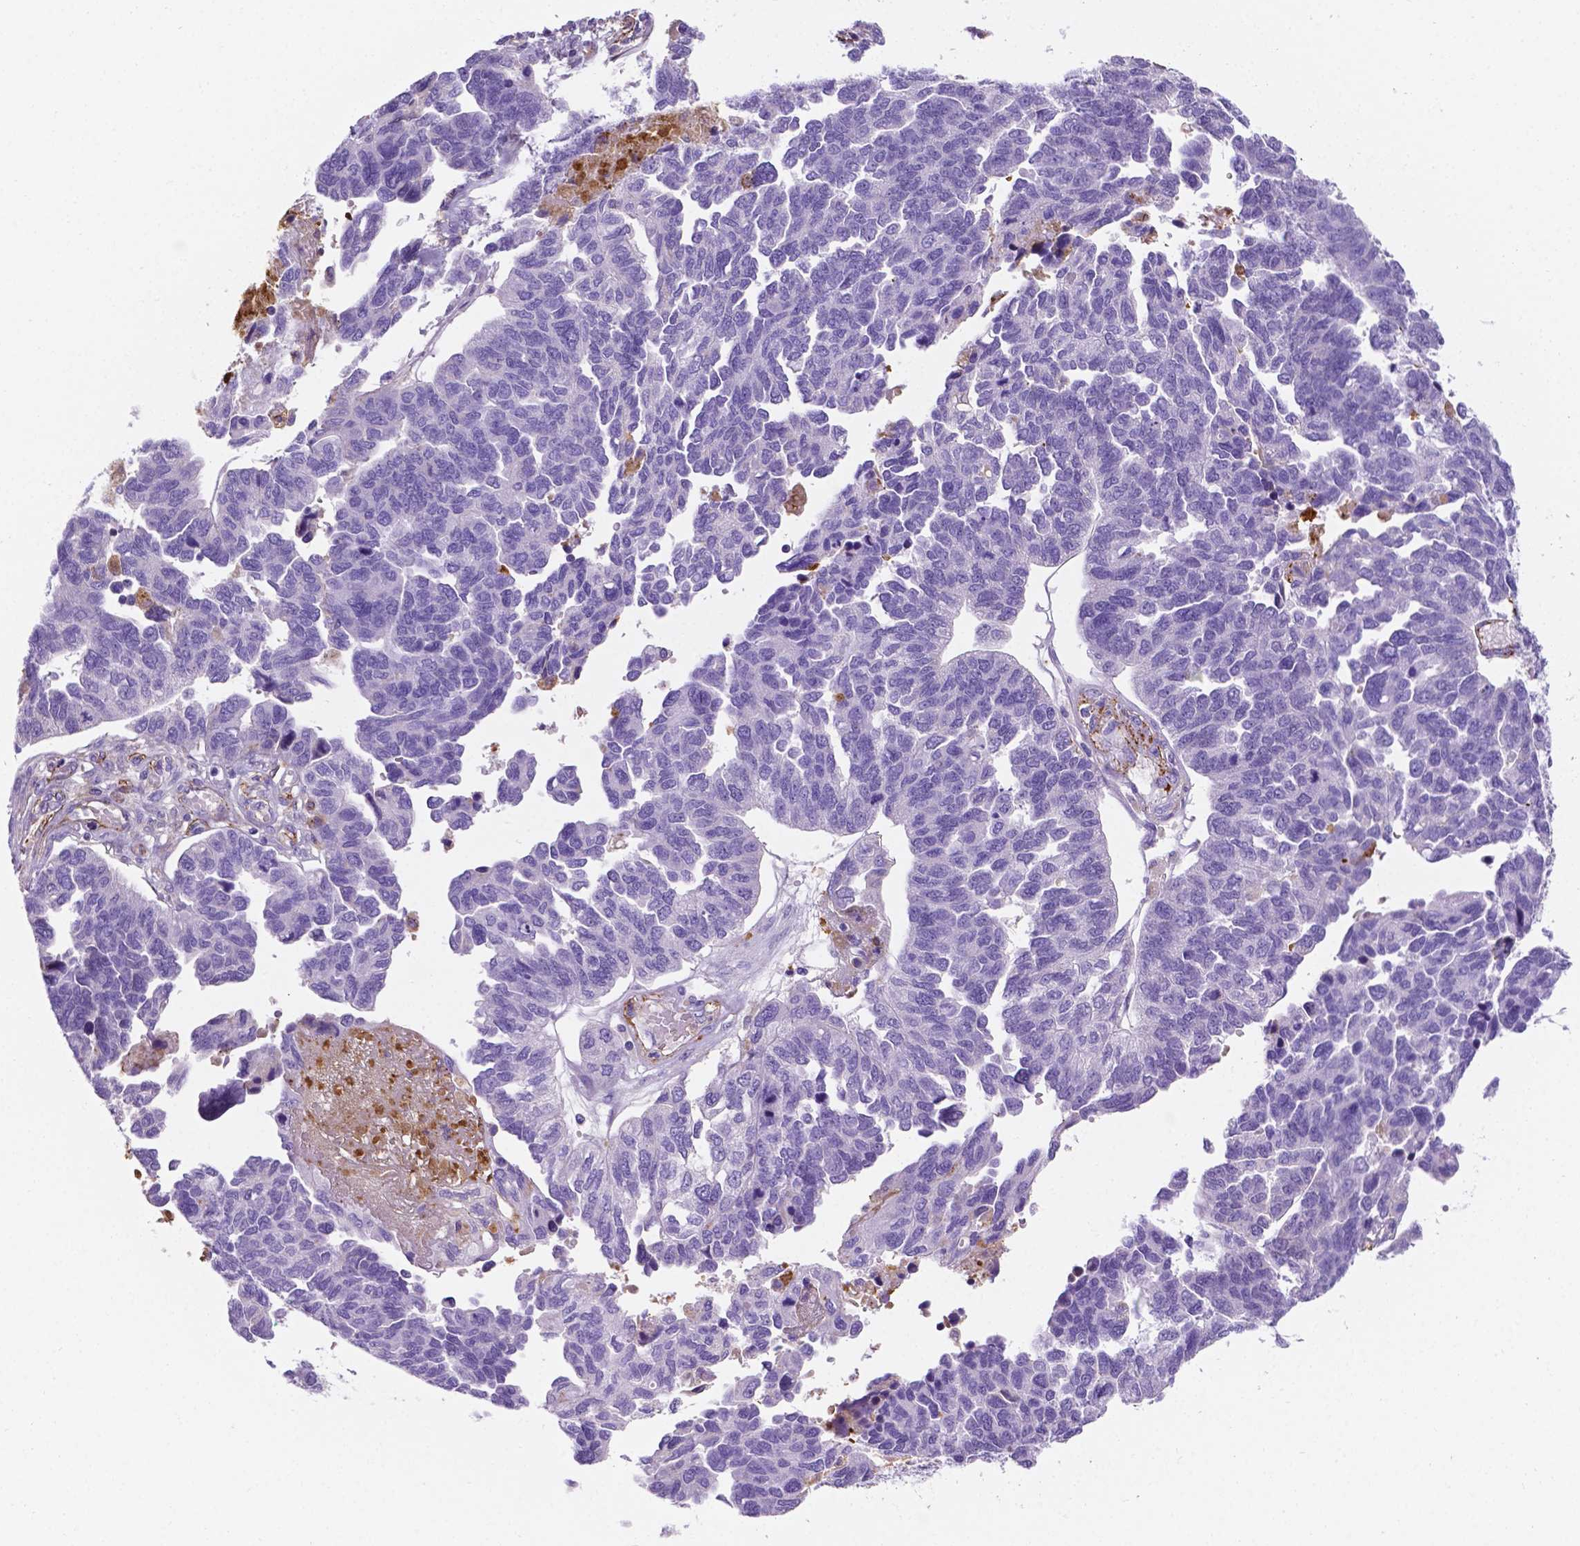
{"staining": {"intensity": "negative", "quantity": "none", "location": "none"}, "tissue": "ovarian cancer", "cell_type": "Tumor cells", "image_type": "cancer", "snomed": [{"axis": "morphology", "description": "Cystadenocarcinoma, serous, NOS"}, {"axis": "topography", "description": "Ovary"}], "caption": "There is no significant expression in tumor cells of serous cystadenocarcinoma (ovarian).", "gene": "APOE", "patient": {"sex": "female", "age": 64}}